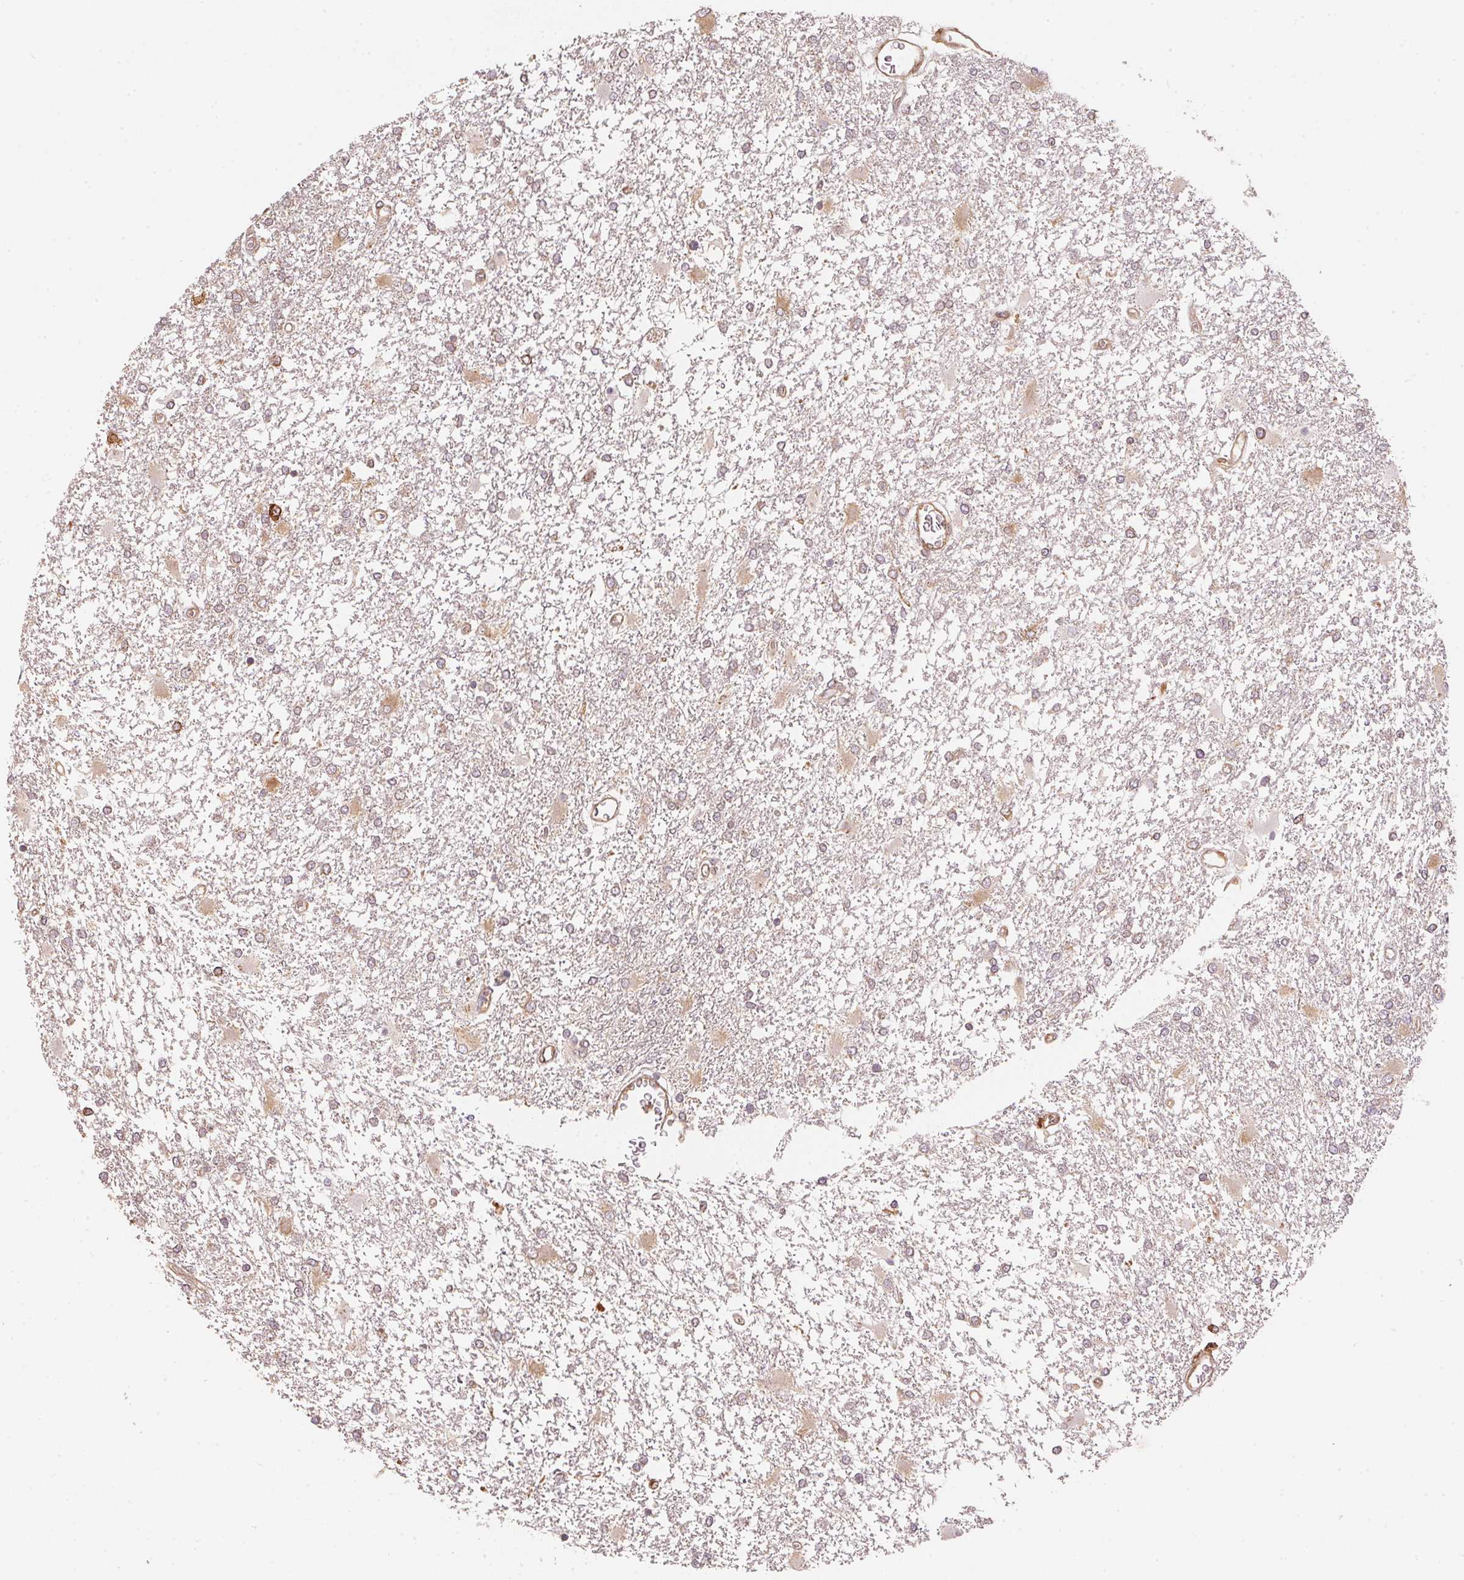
{"staining": {"intensity": "moderate", "quantity": "<25%", "location": "cytoplasmic/membranous"}, "tissue": "glioma", "cell_type": "Tumor cells", "image_type": "cancer", "snomed": [{"axis": "morphology", "description": "Glioma, malignant, High grade"}, {"axis": "topography", "description": "Cerebral cortex"}], "caption": "This micrograph displays immunohistochemistry (IHC) staining of malignant glioma (high-grade), with low moderate cytoplasmic/membranous expression in about <25% of tumor cells.", "gene": "STRN4", "patient": {"sex": "male", "age": 79}}